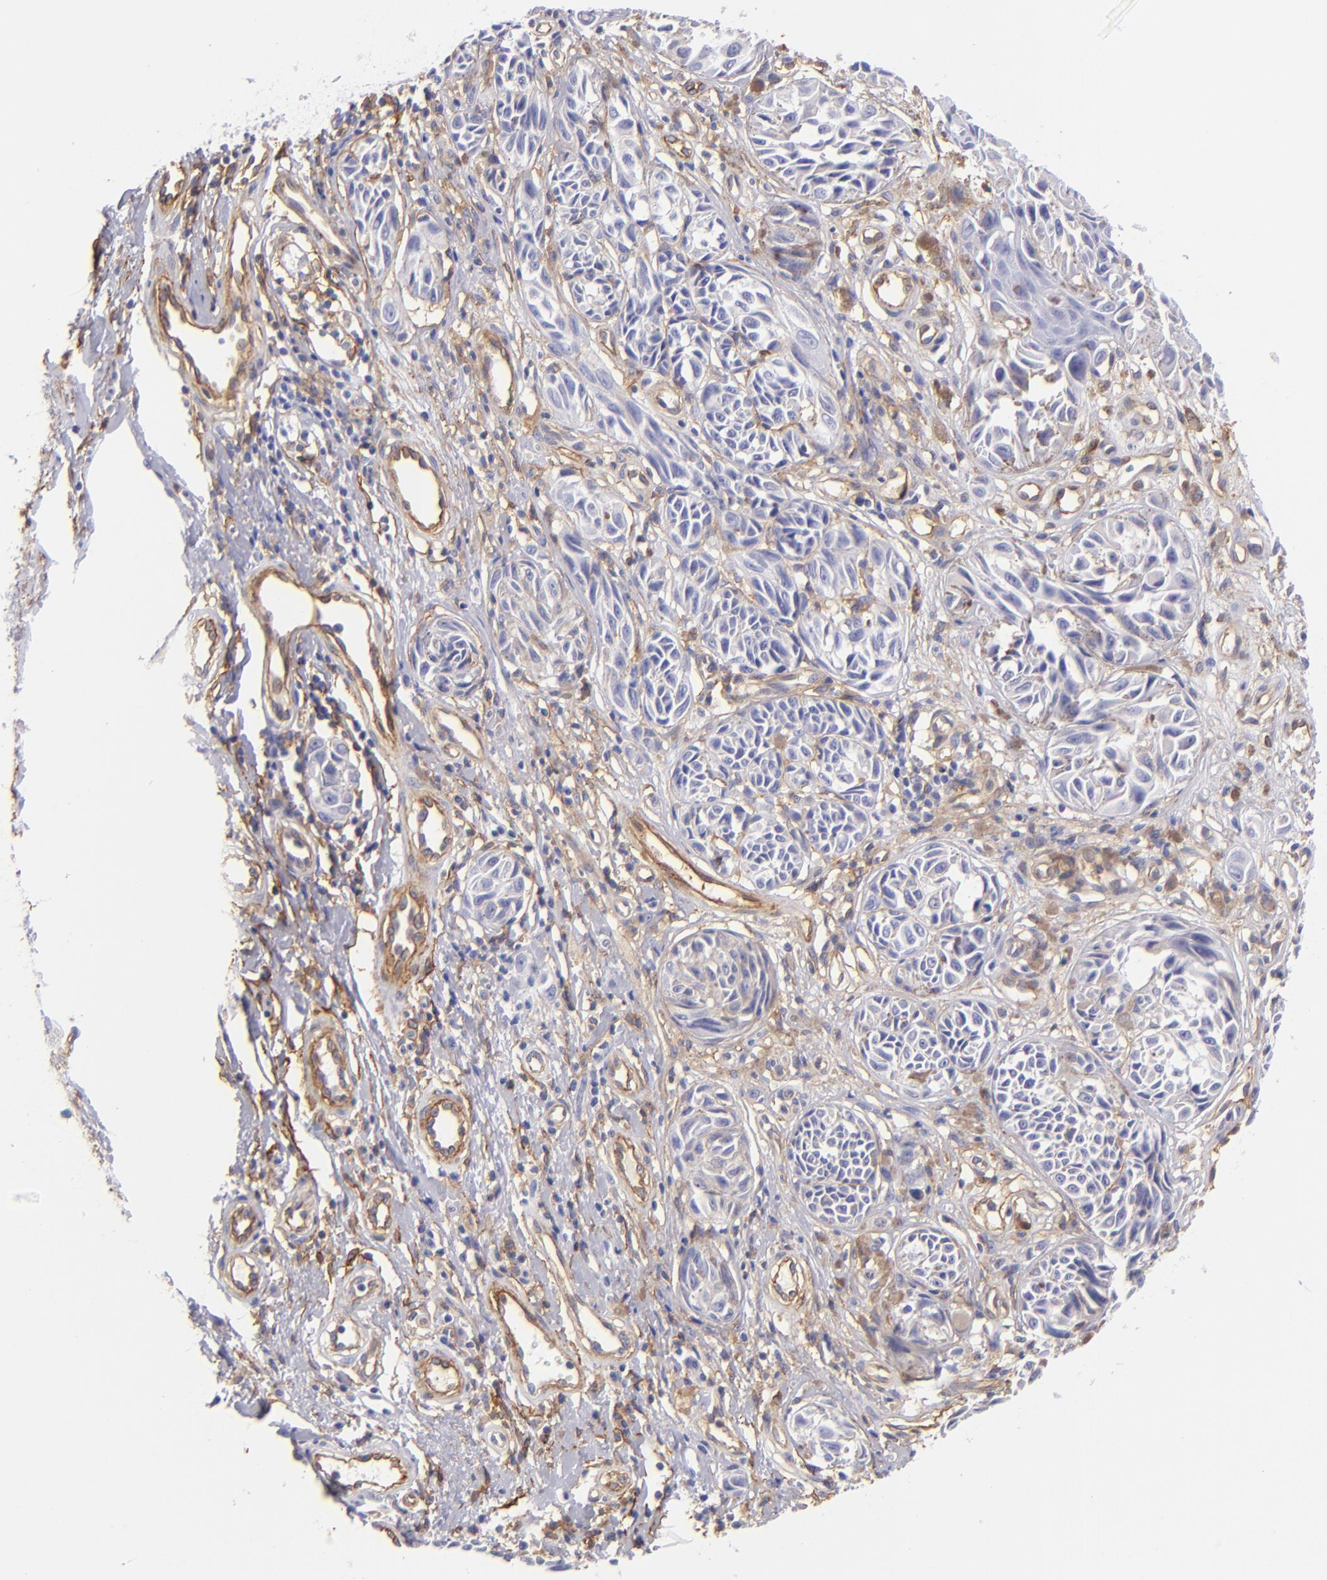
{"staining": {"intensity": "weak", "quantity": "<25%", "location": "none"}, "tissue": "melanoma", "cell_type": "Tumor cells", "image_type": "cancer", "snomed": [{"axis": "morphology", "description": "Malignant melanoma, NOS"}, {"axis": "topography", "description": "Skin"}], "caption": "IHC of human melanoma displays no staining in tumor cells. (Stains: DAB IHC with hematoxylin counter stain, Microscopy: brightfield microscopy at high magnification).", "gene": "ENTPD1", "patient": {"sex": "male", "age": 67}}